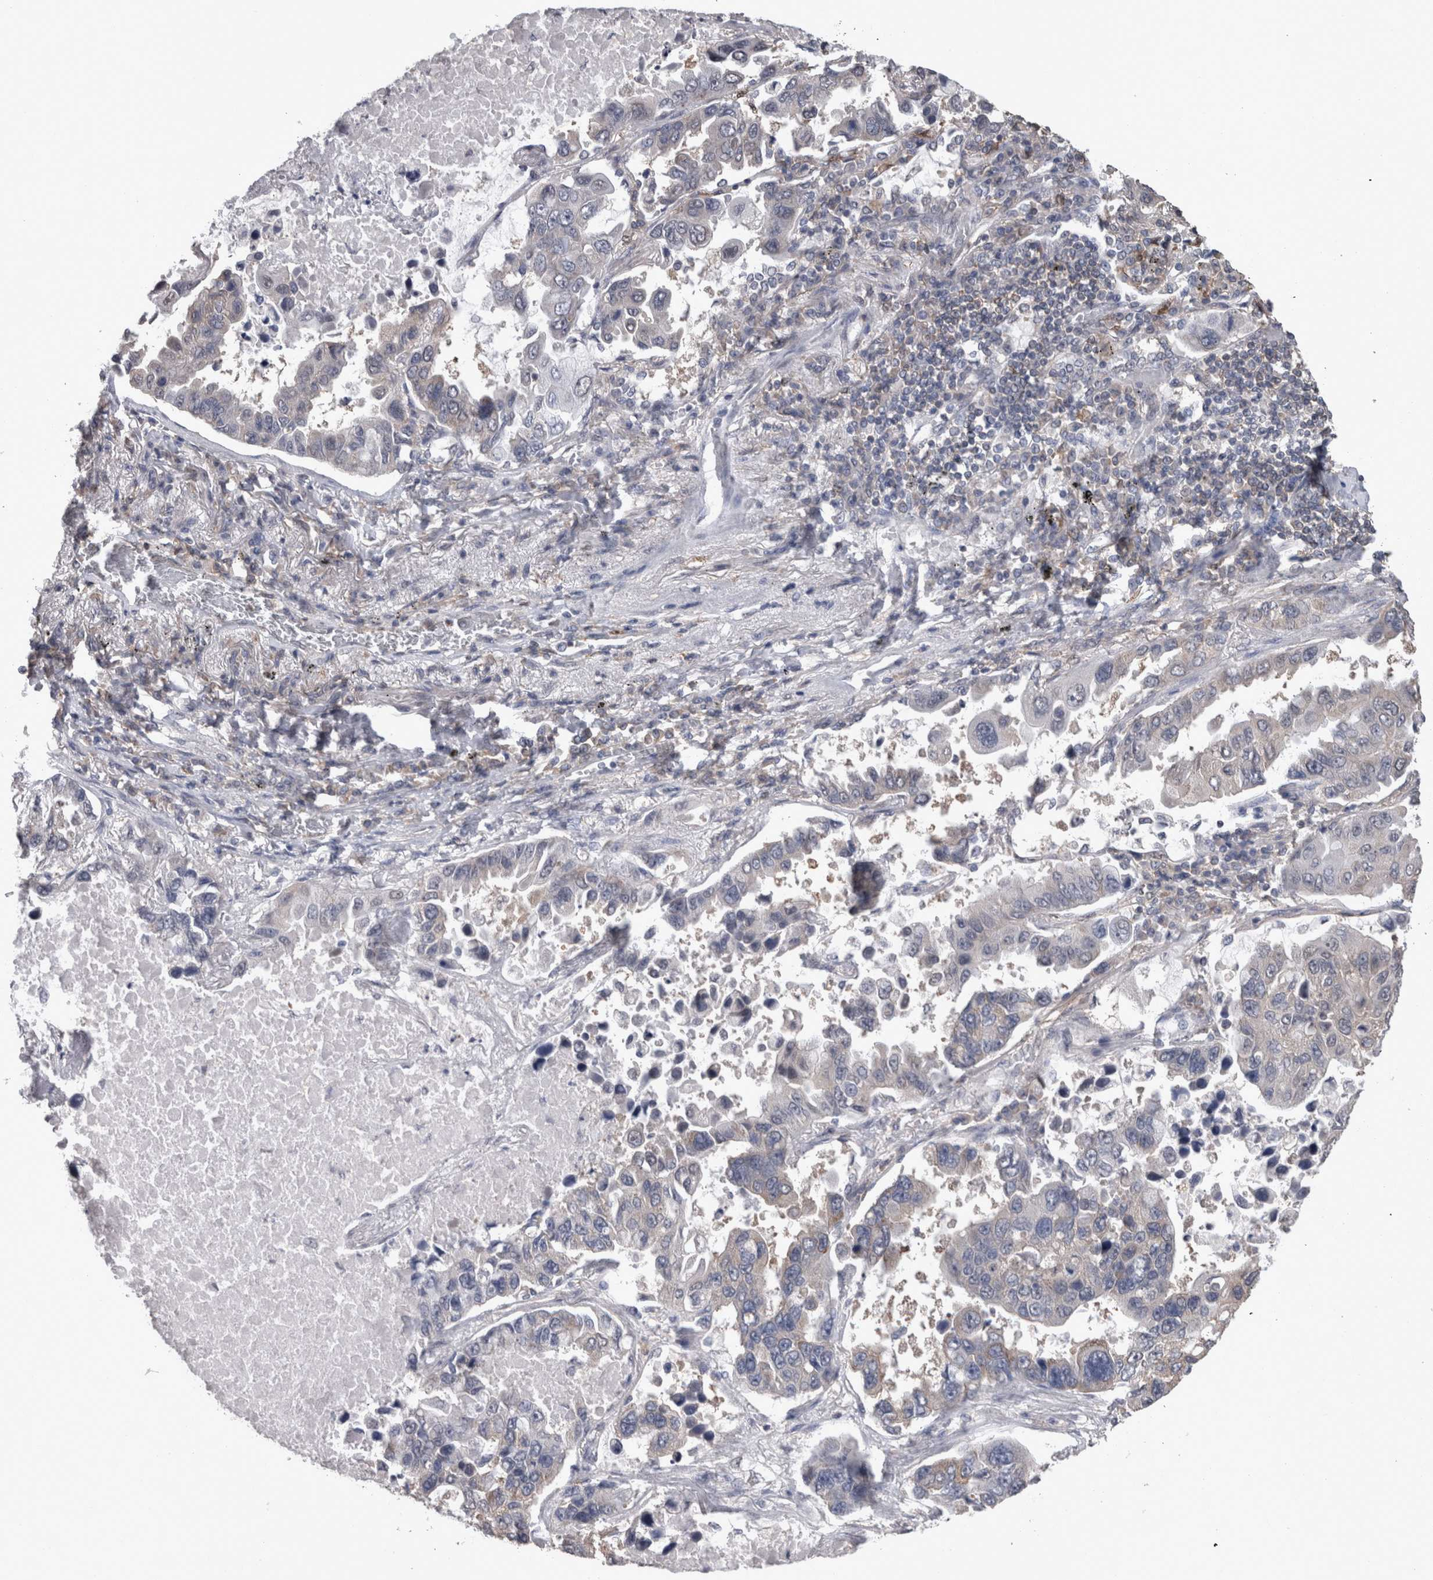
{"staining": {"intensity": "weak", "quantity": "<25%", "location": "cytoplasmic/membranous"}, "tissue": "lung cancer", "cell_type": "Tumor cells", "image_type": "cancer", "snomed": [{"axis": "morphology", "description": "Adenocarcinoma, NOS"}, {"axis": "topography", "description": "Lung"}], "caption": "Immunohistochemical staining of adenocarcinoma (lung) shows no significant expression in tumor cells.", "gene": "DDX6", "patient": {"sex": "male", "age": 64}}